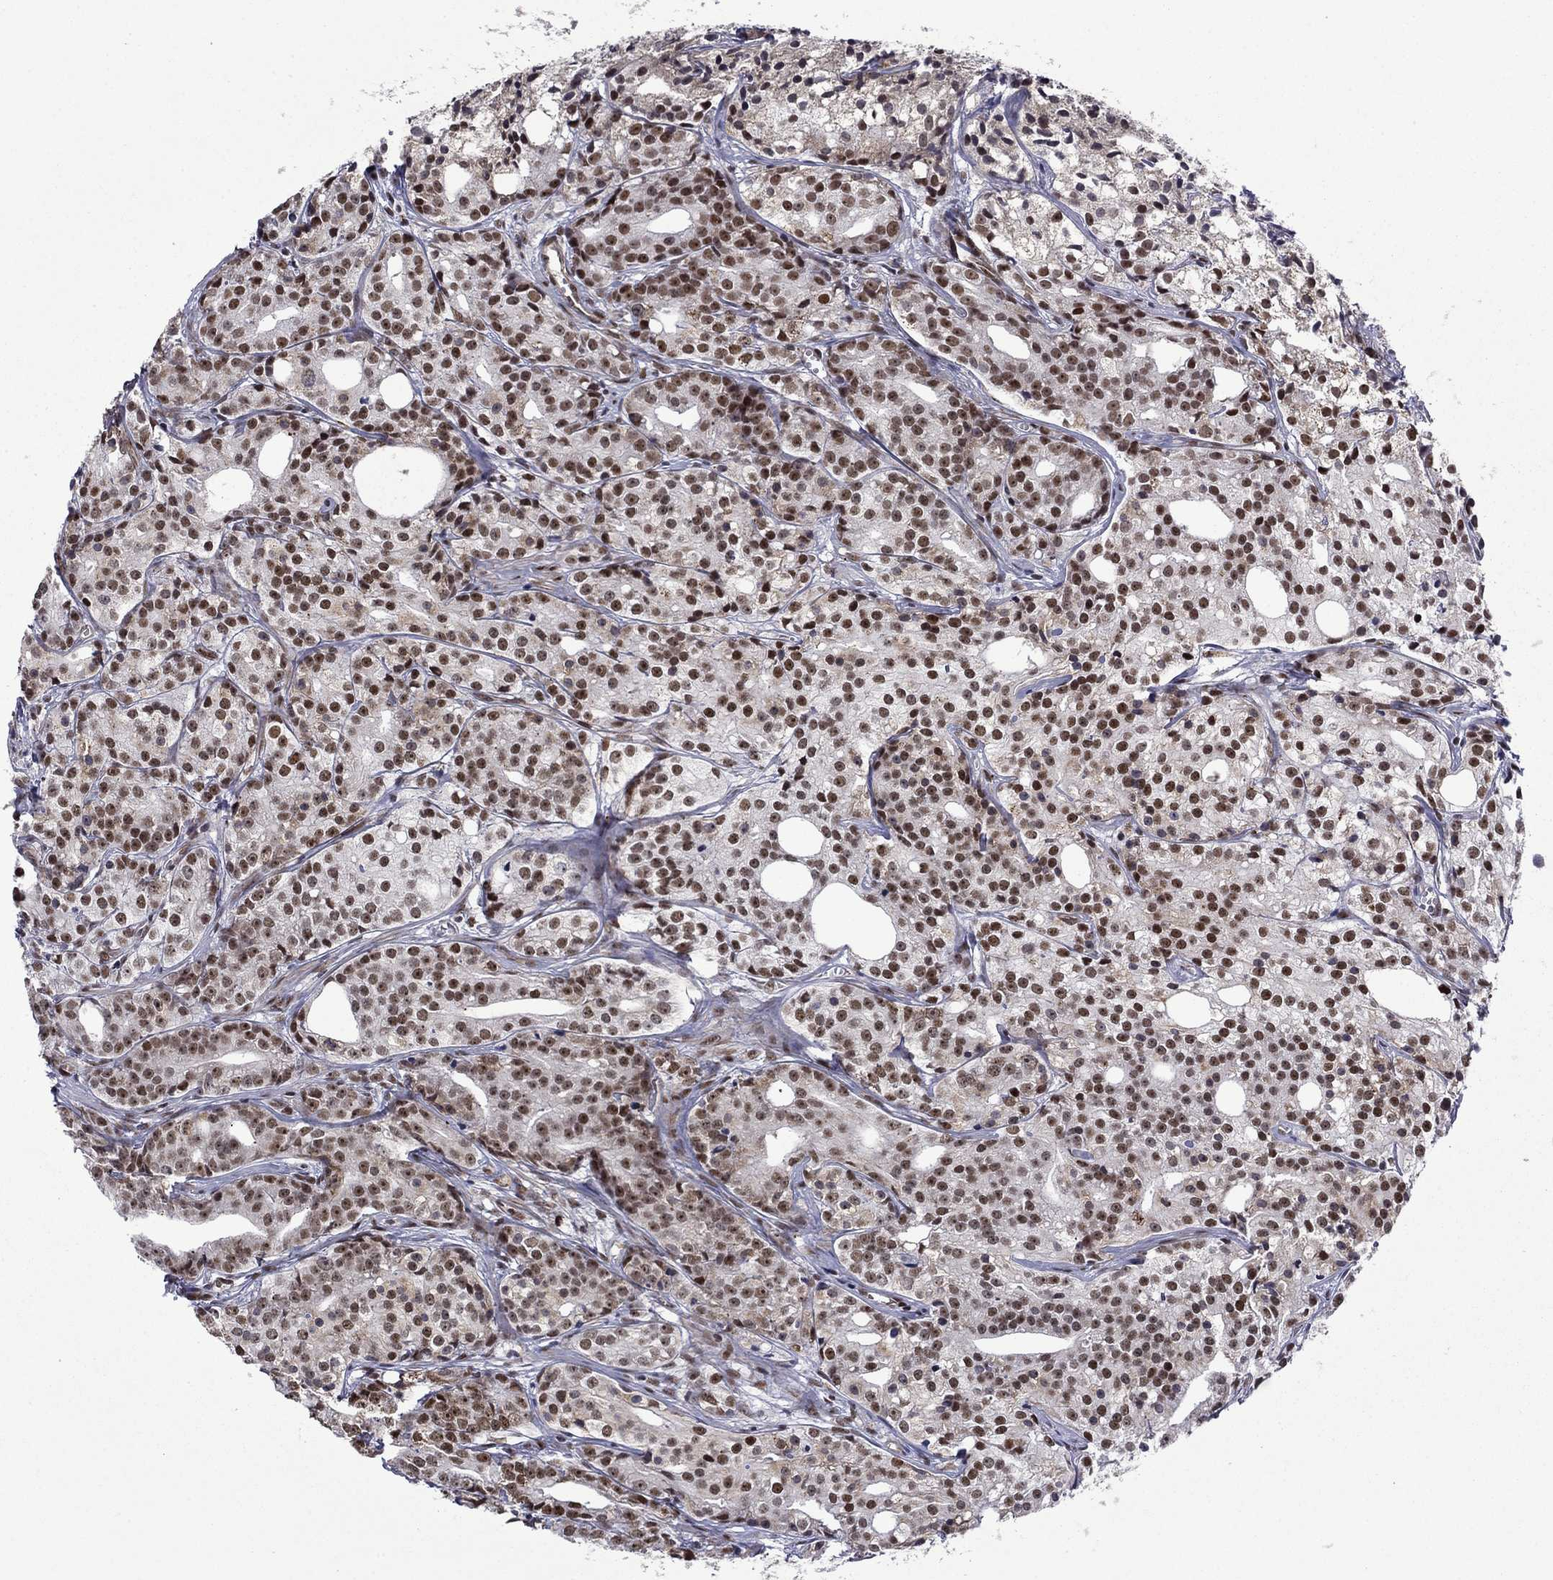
{"staining": {"intensity": "moderate", "quantity": ">75%", "location": "nuclear"}, "tissue": "prostate cancer", "cell_type": "Tumor cells", "image_type": "cancer", "snomed": [{"axis": "morphology", "description": "Adenocarcinoma, Medium grade"}, {"axis": "topography", "description": "Prostate"}], "caption": "Prostate adenocarcinoma (medium-grade) was stained to show a protein in brown. There is medium levels of moderate nuclear positivity in approximately >75% of tumor cells.", "gene": "SURF2", "patient": {"sex": "male", "age": 74}}